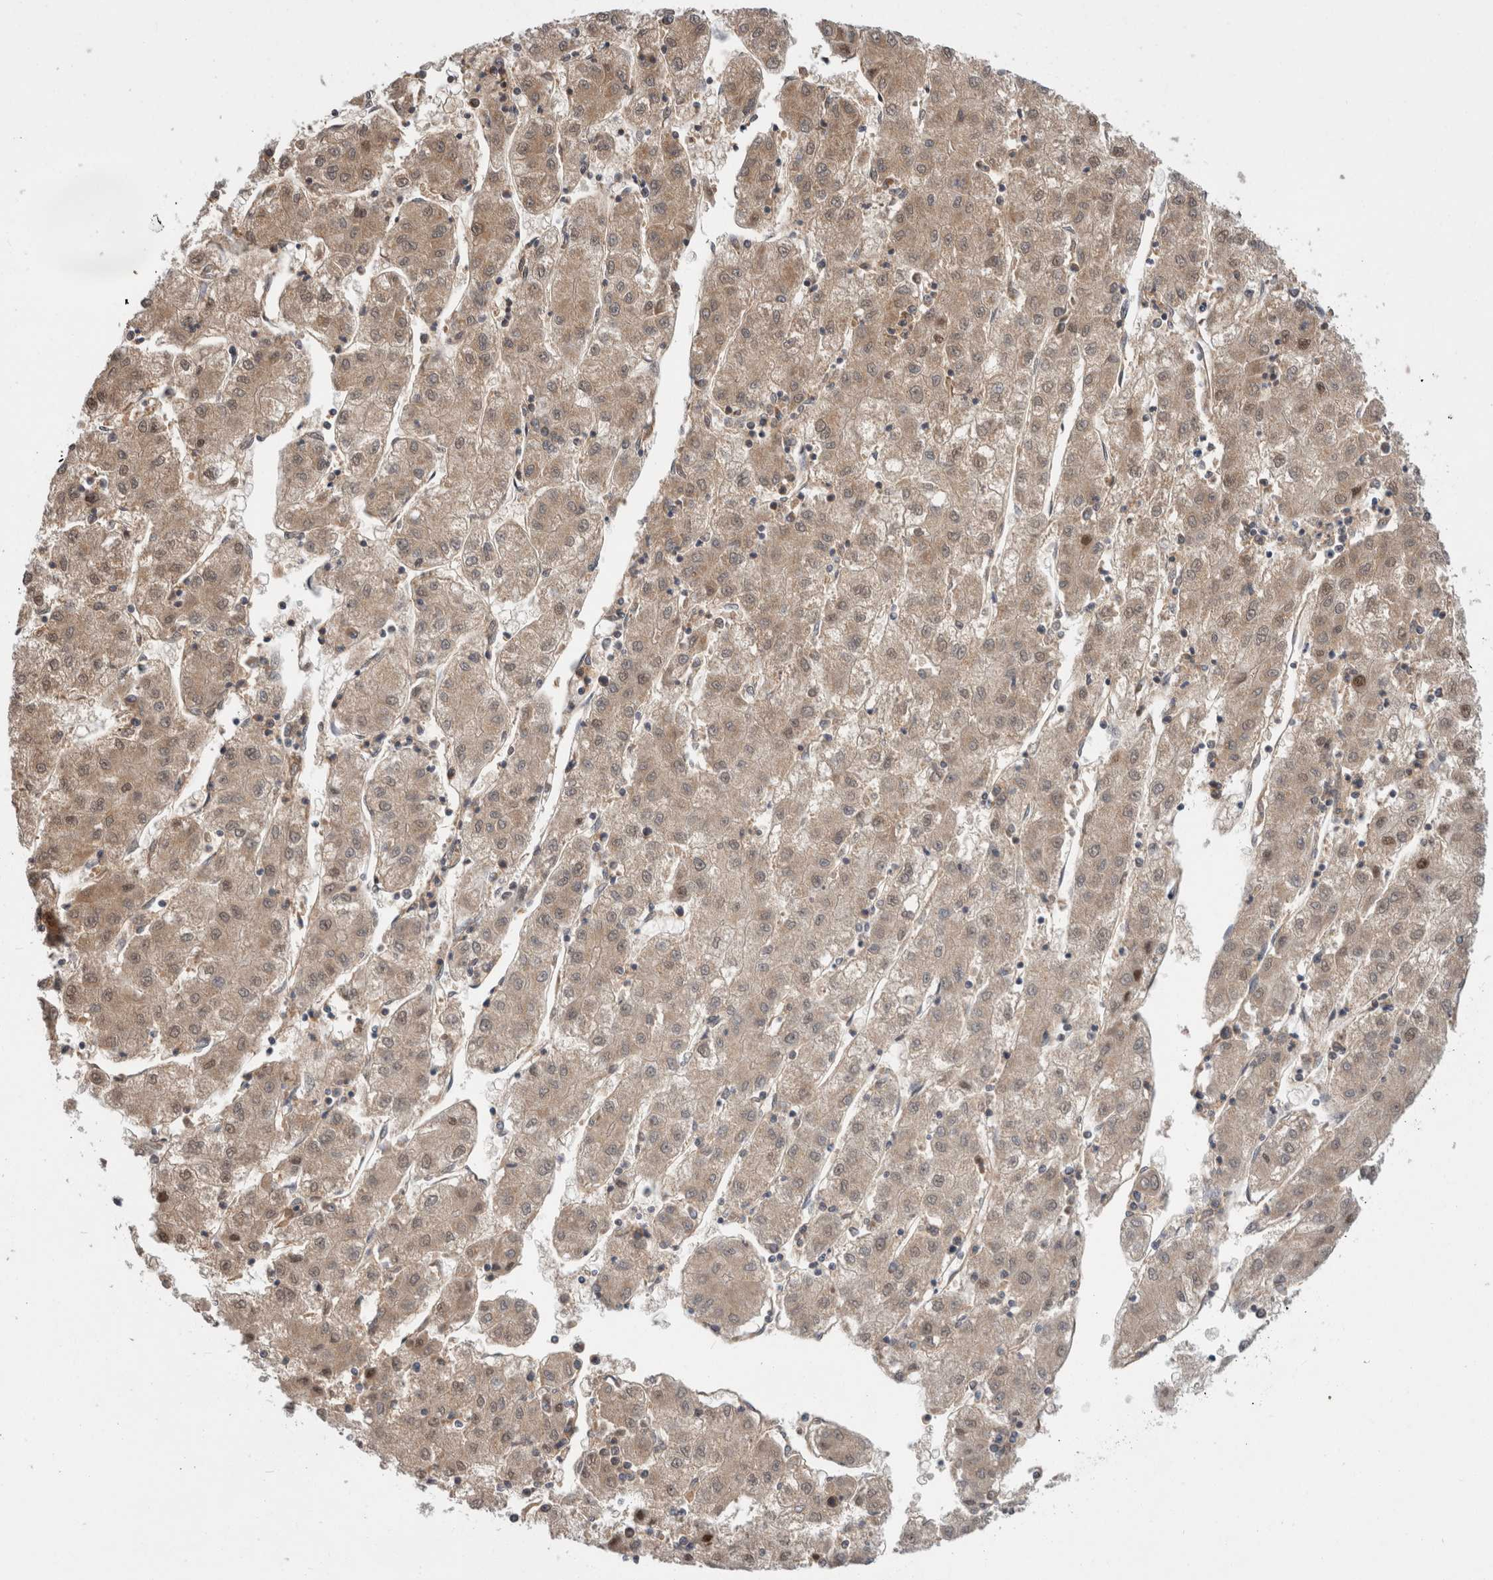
{"staining": {"intensity": "weak", "quantity": ">75%", "location": "cytoplasmic/membranous"}, "tissue": "liver cancer", "cell_type": "Tumor cells", "image_type": "cancer", "snomed": [{"axis": "morphology", "description": "Carcinoma, Hepatocellular, NOS"}, {"axis": "topography", "description": "Liver"}], "caption": "Protein analysis of hepatocellular carcinoma (liver) tissue reveals weak cytoplasmic/membranous expression in about >75% of tumor cells.", "gene": "MRPL37", "patient": {"sex": "male", "age": 72}}